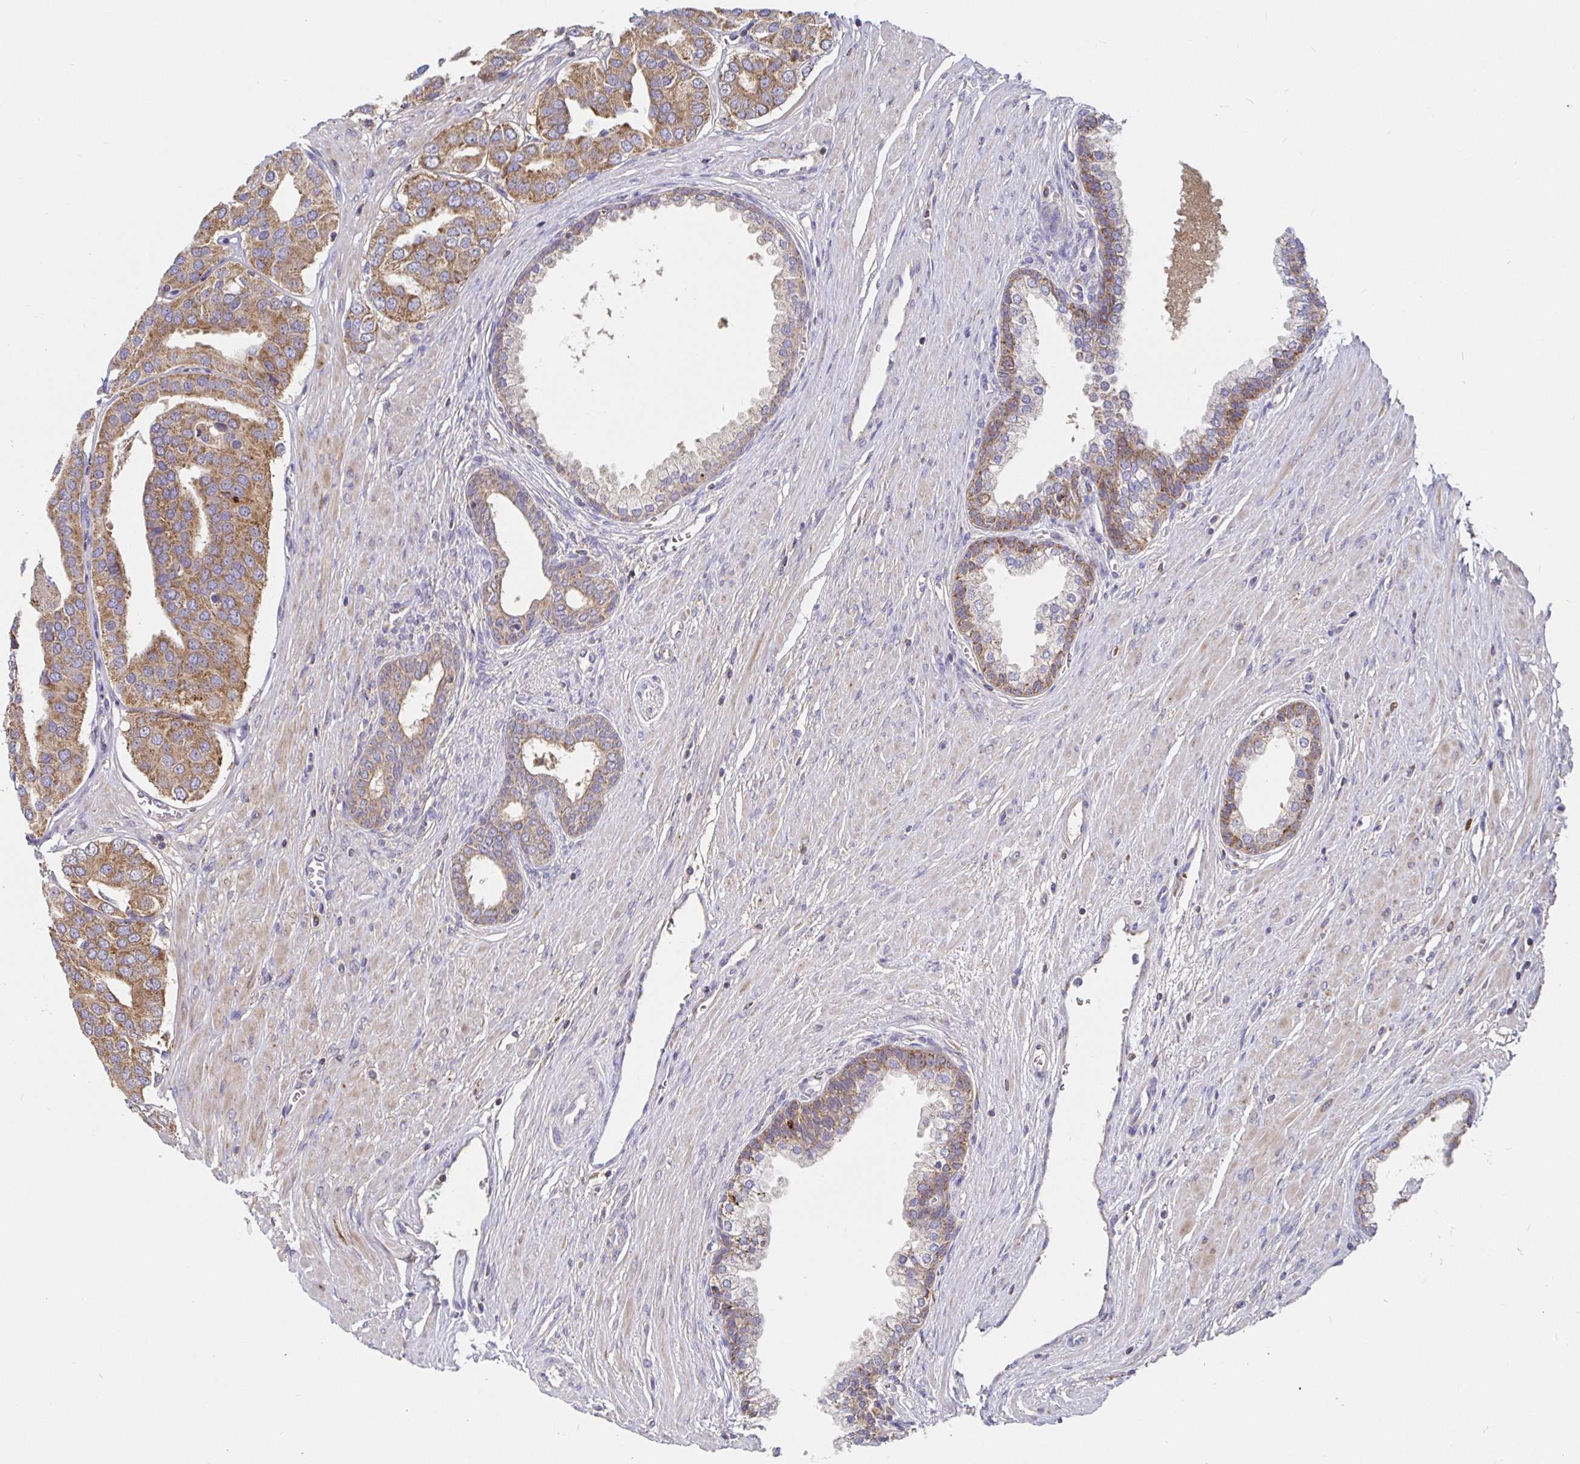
{"staining": {"intensity": "moderate", "quantity": ">75%", "location": "cytoplasmic/membranous"}, "tissue": "prostate cancer", "cell_type": "Tumor cells", "image_type": "cancer", "snomed": [{"axis": "morphology", "description": "Adenocarcinoma, High grade"}, {"axis": "topography", "description": "Prostate"}], "caption": "High-power microscopy captured an immunohistochemistry (IHC) photomicrograph of high-grade adenocarcinoma (prostate), revealing moderate cytoplasmic/membranous staining in approximately >75% of tumor cells.", "gene": "PRDX3", "patient": {"sex": "male", "age": 58}}